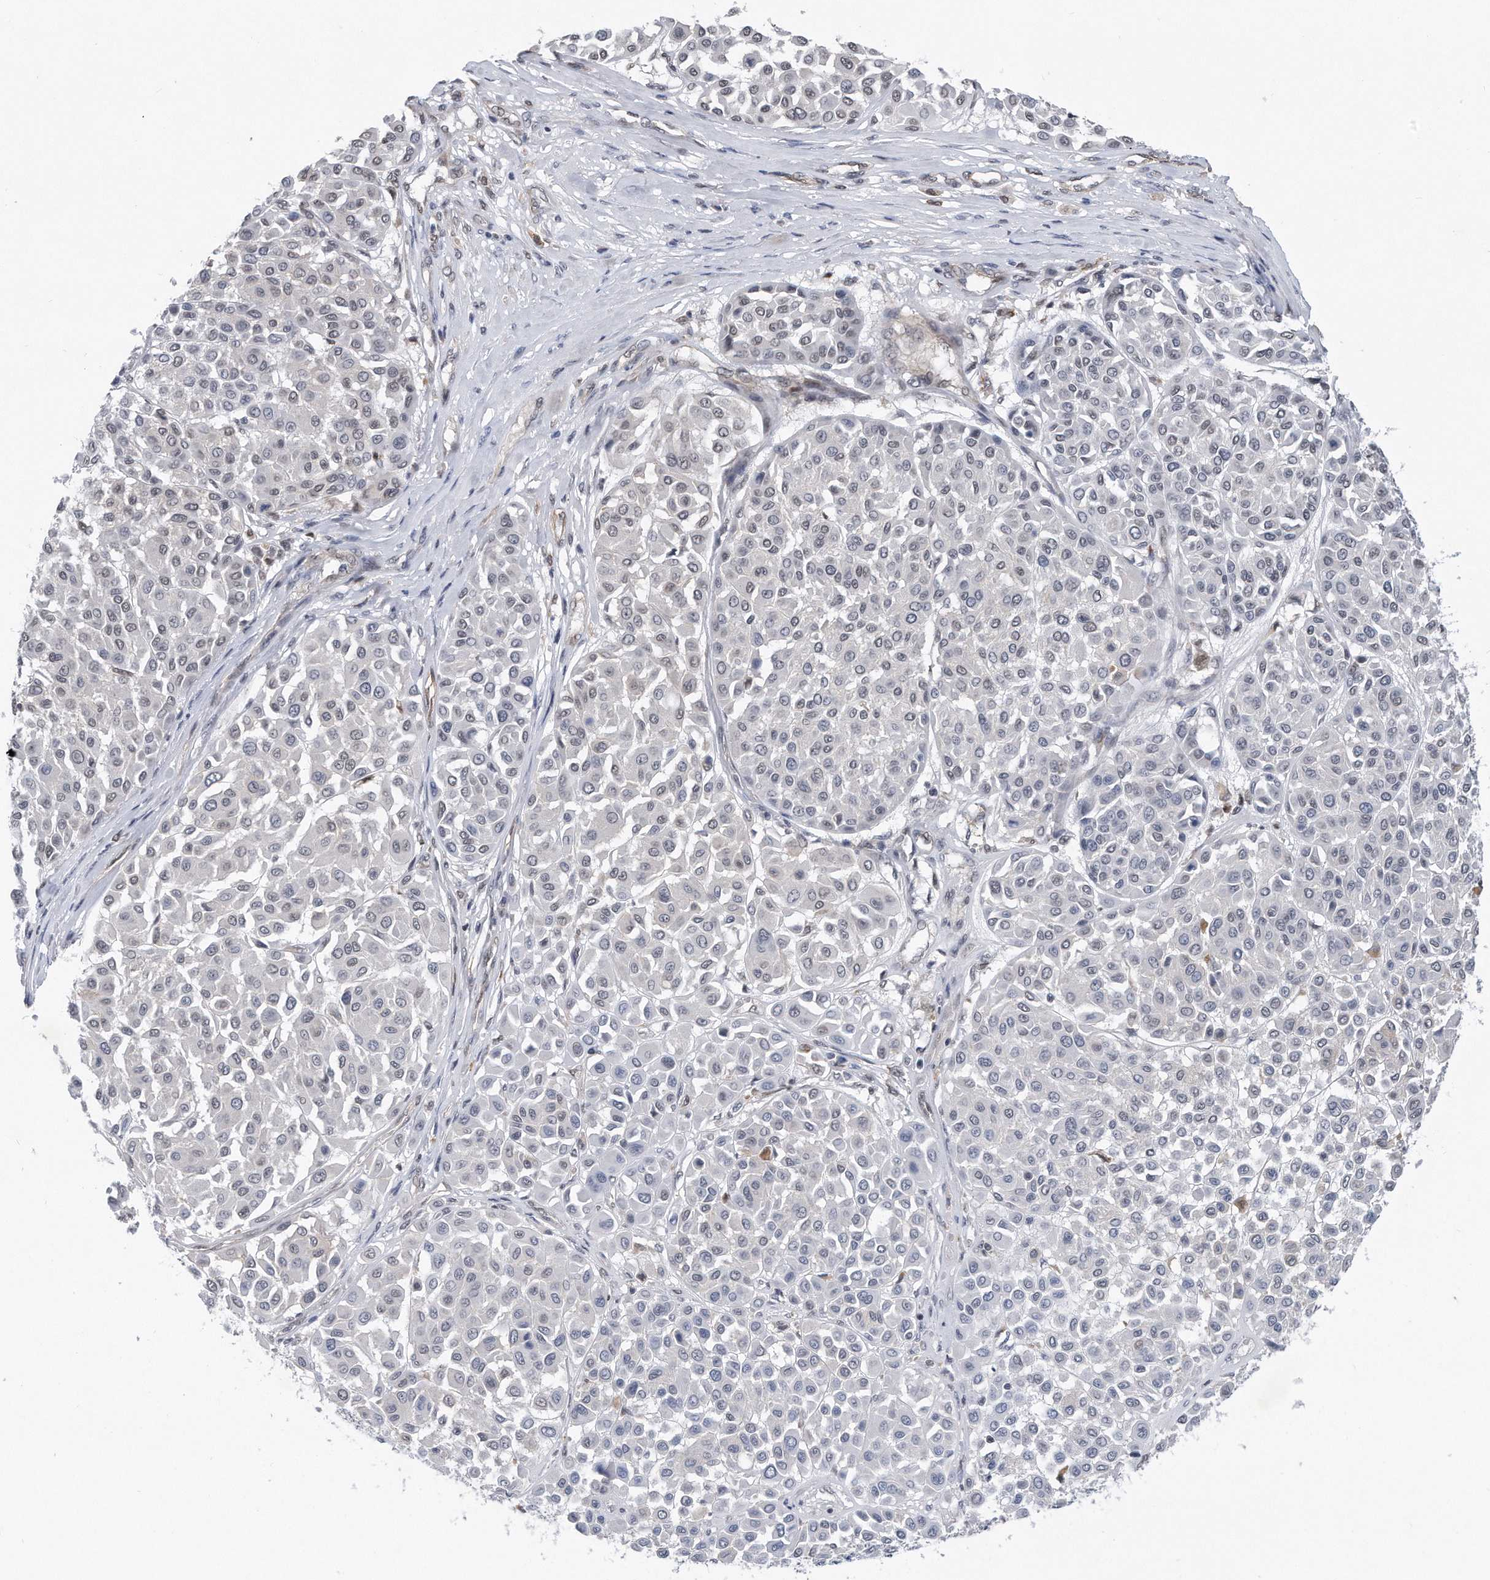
{"staining": {"intensity": "negative", "quantity": "none", "location": "none"}, "tissue": "melanoma", "cell_type": "Tumor cells", "image_type": "cancer", "snomed": [{"axis": "morphology", "description": "Malignant melanoma, Metastatic site"}, {"axis": "topography", "description": "Soft tissue"}], "caption": "DAB (3,3'-diaminobenzidine) immunohistochemical staining of human melanoma reveals no significant expression in tumor cells.", "gene": "TP53INP1", "patient": {"sex": "male", "age": 41}}